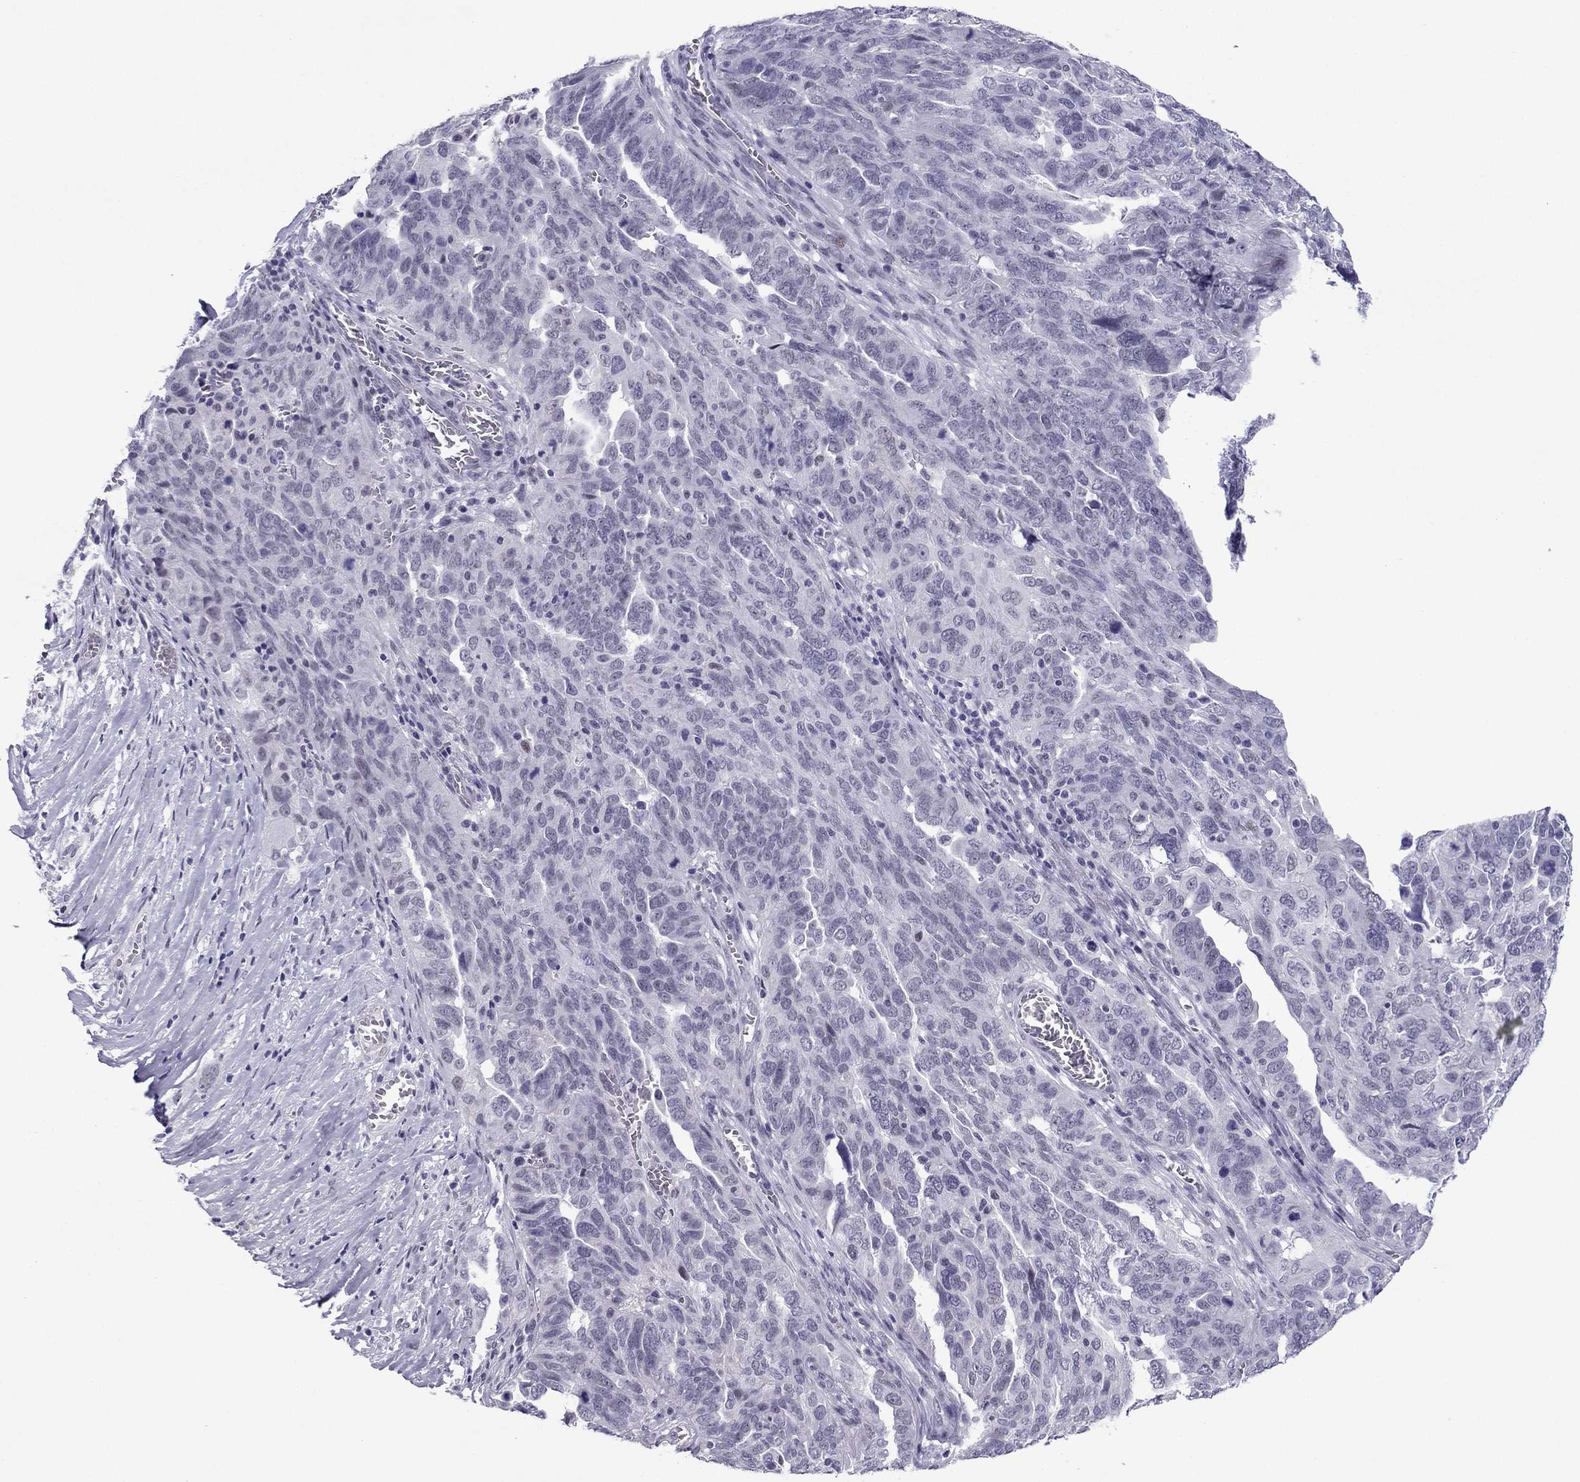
{"staining": {"intensity": "negative", "quantity": "none", "location": "none"}, "tissue": "ovarian cancer", "cell_type": "Tumor cells", "image_type": "cancer", "snomed": [{"axis": "morphology", "description": "Carcinoma, endometroid"}, {"axis": "topography", "description": "Soft tissue"}, {"axis": "topography", "description": "Ovary"}], "caption": "The immunohistochemistry histopathology image has no significant expression in tumor cells of ovarian cancer tissue.", "gene": "MYLK3", "patient": {"sex": "female", "age": 52}}